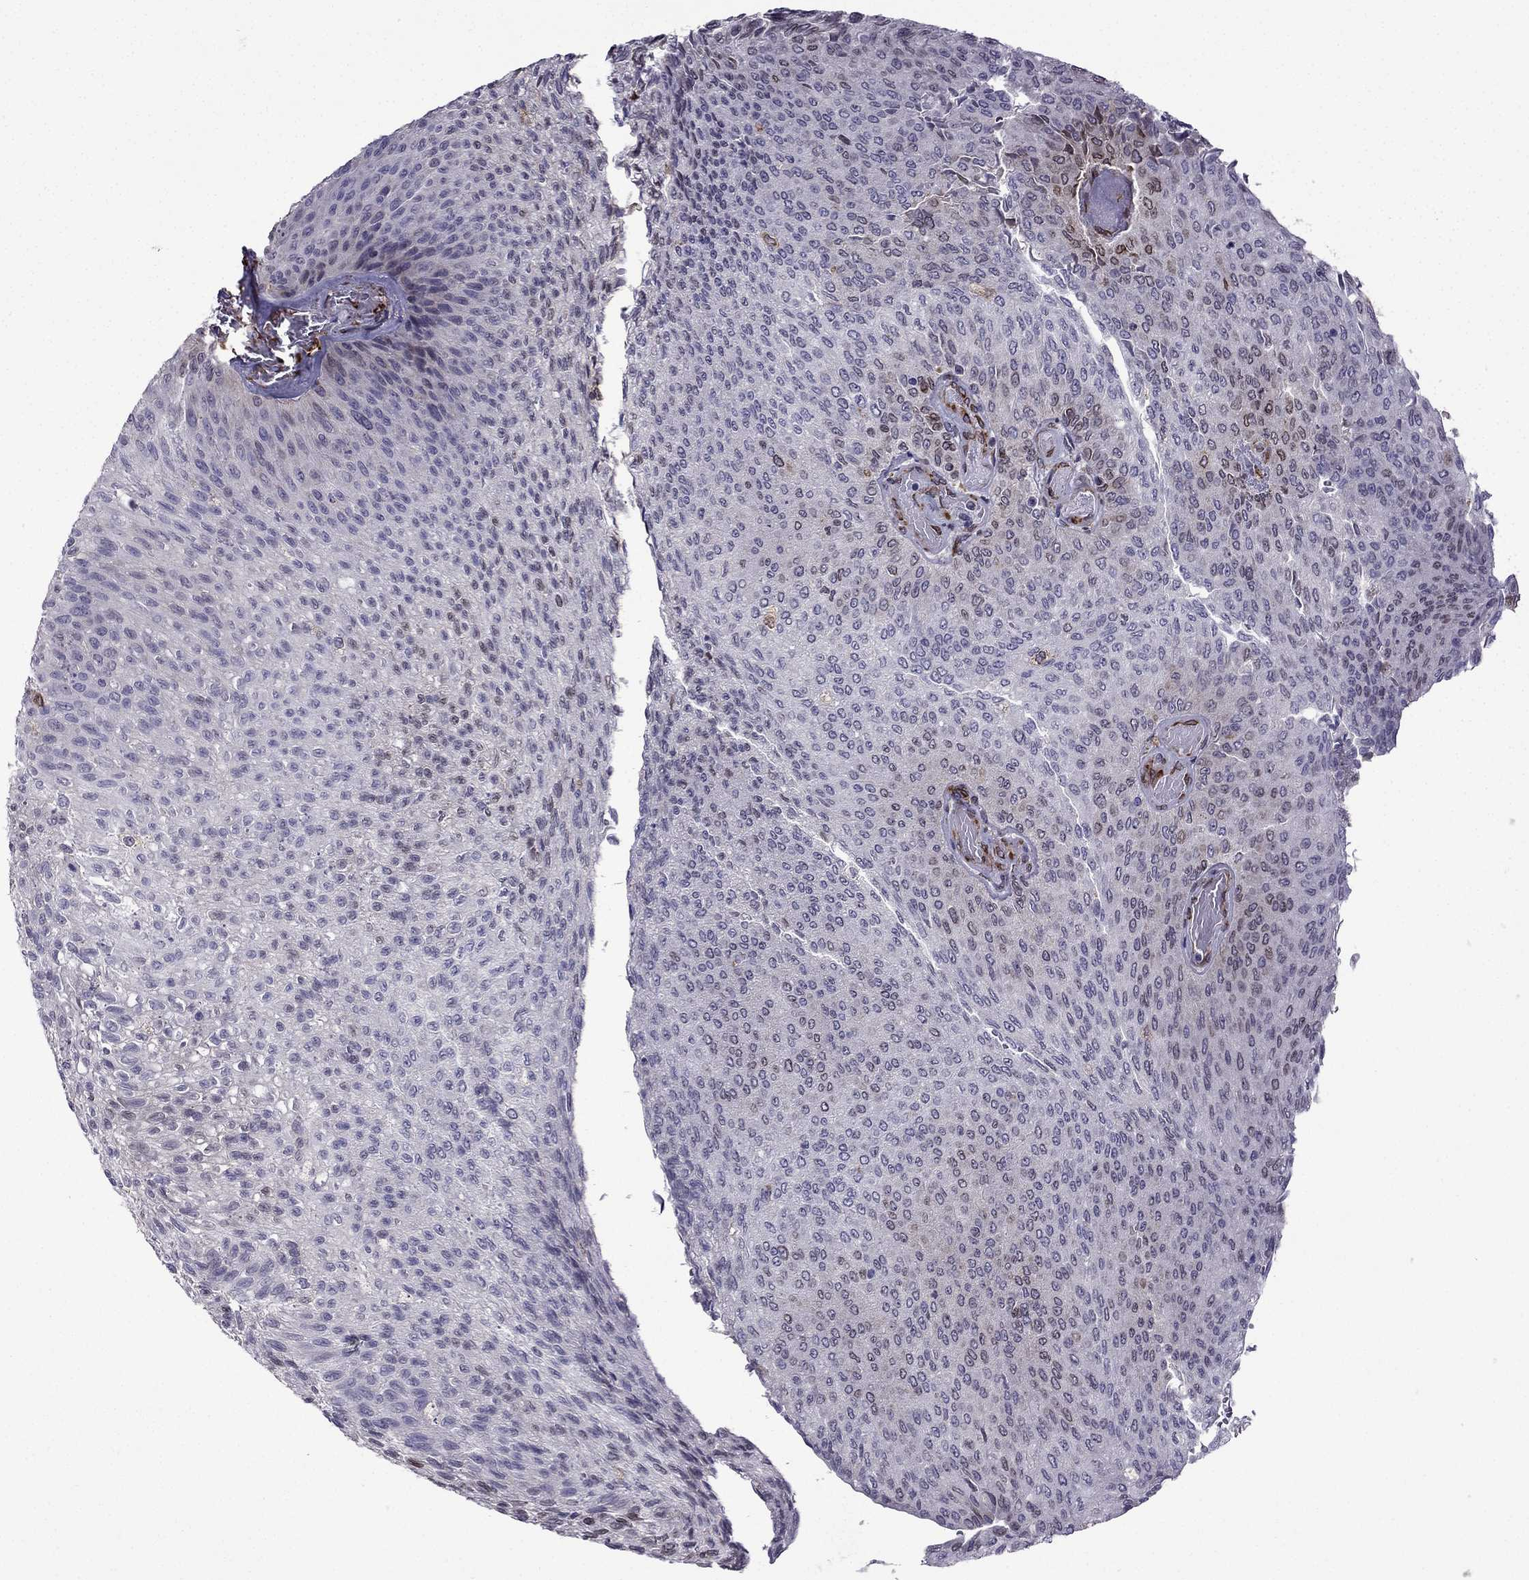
{"staining": {"intensity": "weak", "quantity": "<25%", "location": "cytoplasmic/membranous"}, "tissue": "urothelial cancer", "cell_type": "Tumor cells", "image_type": "cancer", "snomed": [{"axis": "morphology", "description": "Urothelial carcinoma, Low grade"}, {"axis": "topography", "description": "Ureter, NOS"}, {"axis": "topography", "description": "Urinary bladder"}], "caption": "Tumor cells are negative for brown protein staining in low-grade urothelial carcinoma.", "gene": "IKBIP", "patient": {"sex": "male", "age": 78}}